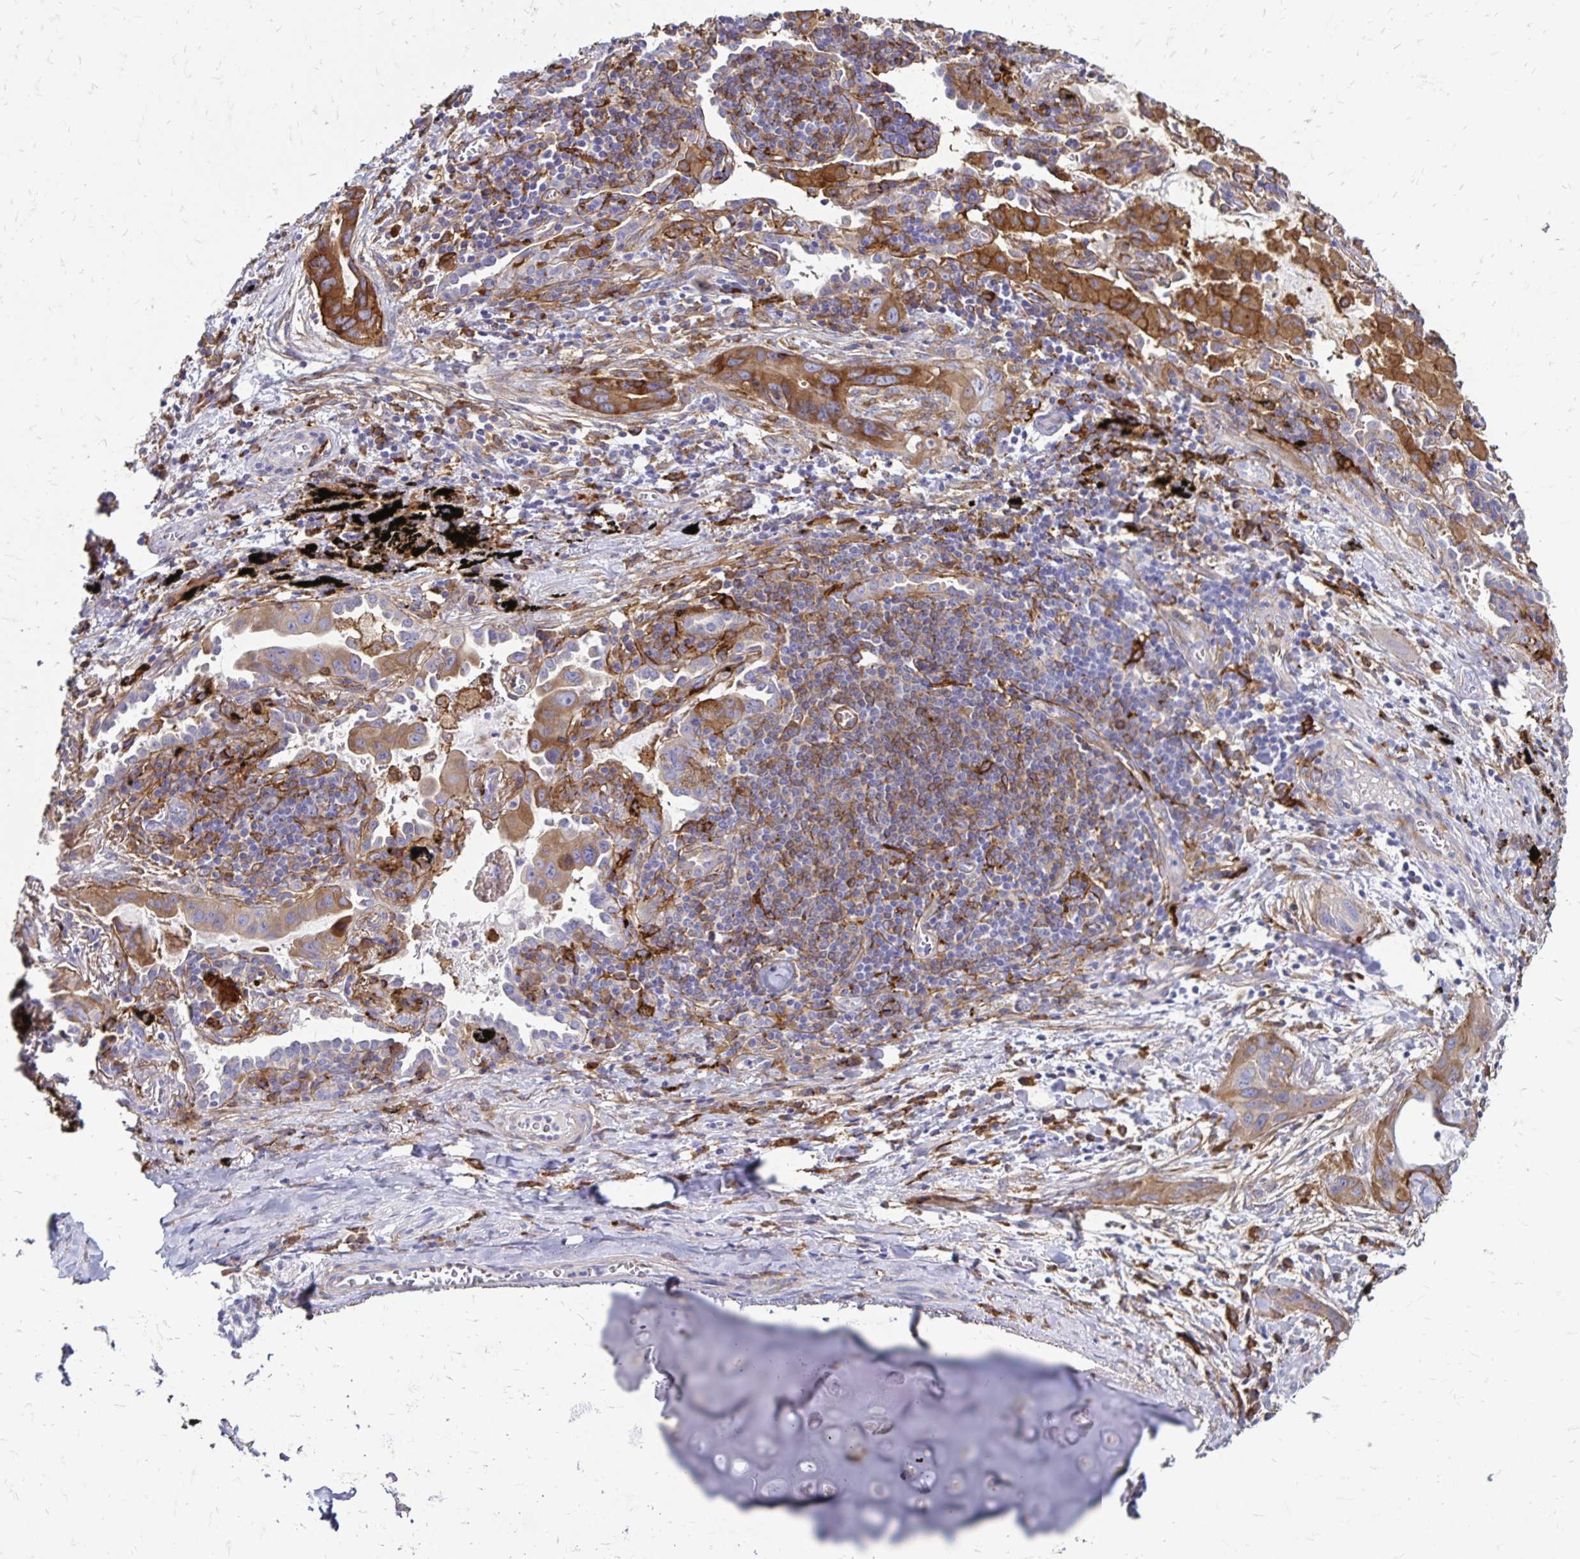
{"staining": {"intensity": "moderate", "quantity": ">75%", "location": "cytoplasmic/membranous"}, "tissue": "lung cancer", "cell_type": "Tumor cells", "image_type": "cancer", "snomed": [{"axis": "morphology", "description": "Adenocarcinoma, NOS"}, {"axis": "topography", "description": "Lung"}], "caption": "IHC photomicrograph of human lung adenocarcinoma stained for a protein (brown), which shows medium levels of moderate cytoplasmic/membranous expression in approximately >75% of tumor cells.", "gene": "TNS3", "patient": {"sex": "male", "age": 65}}